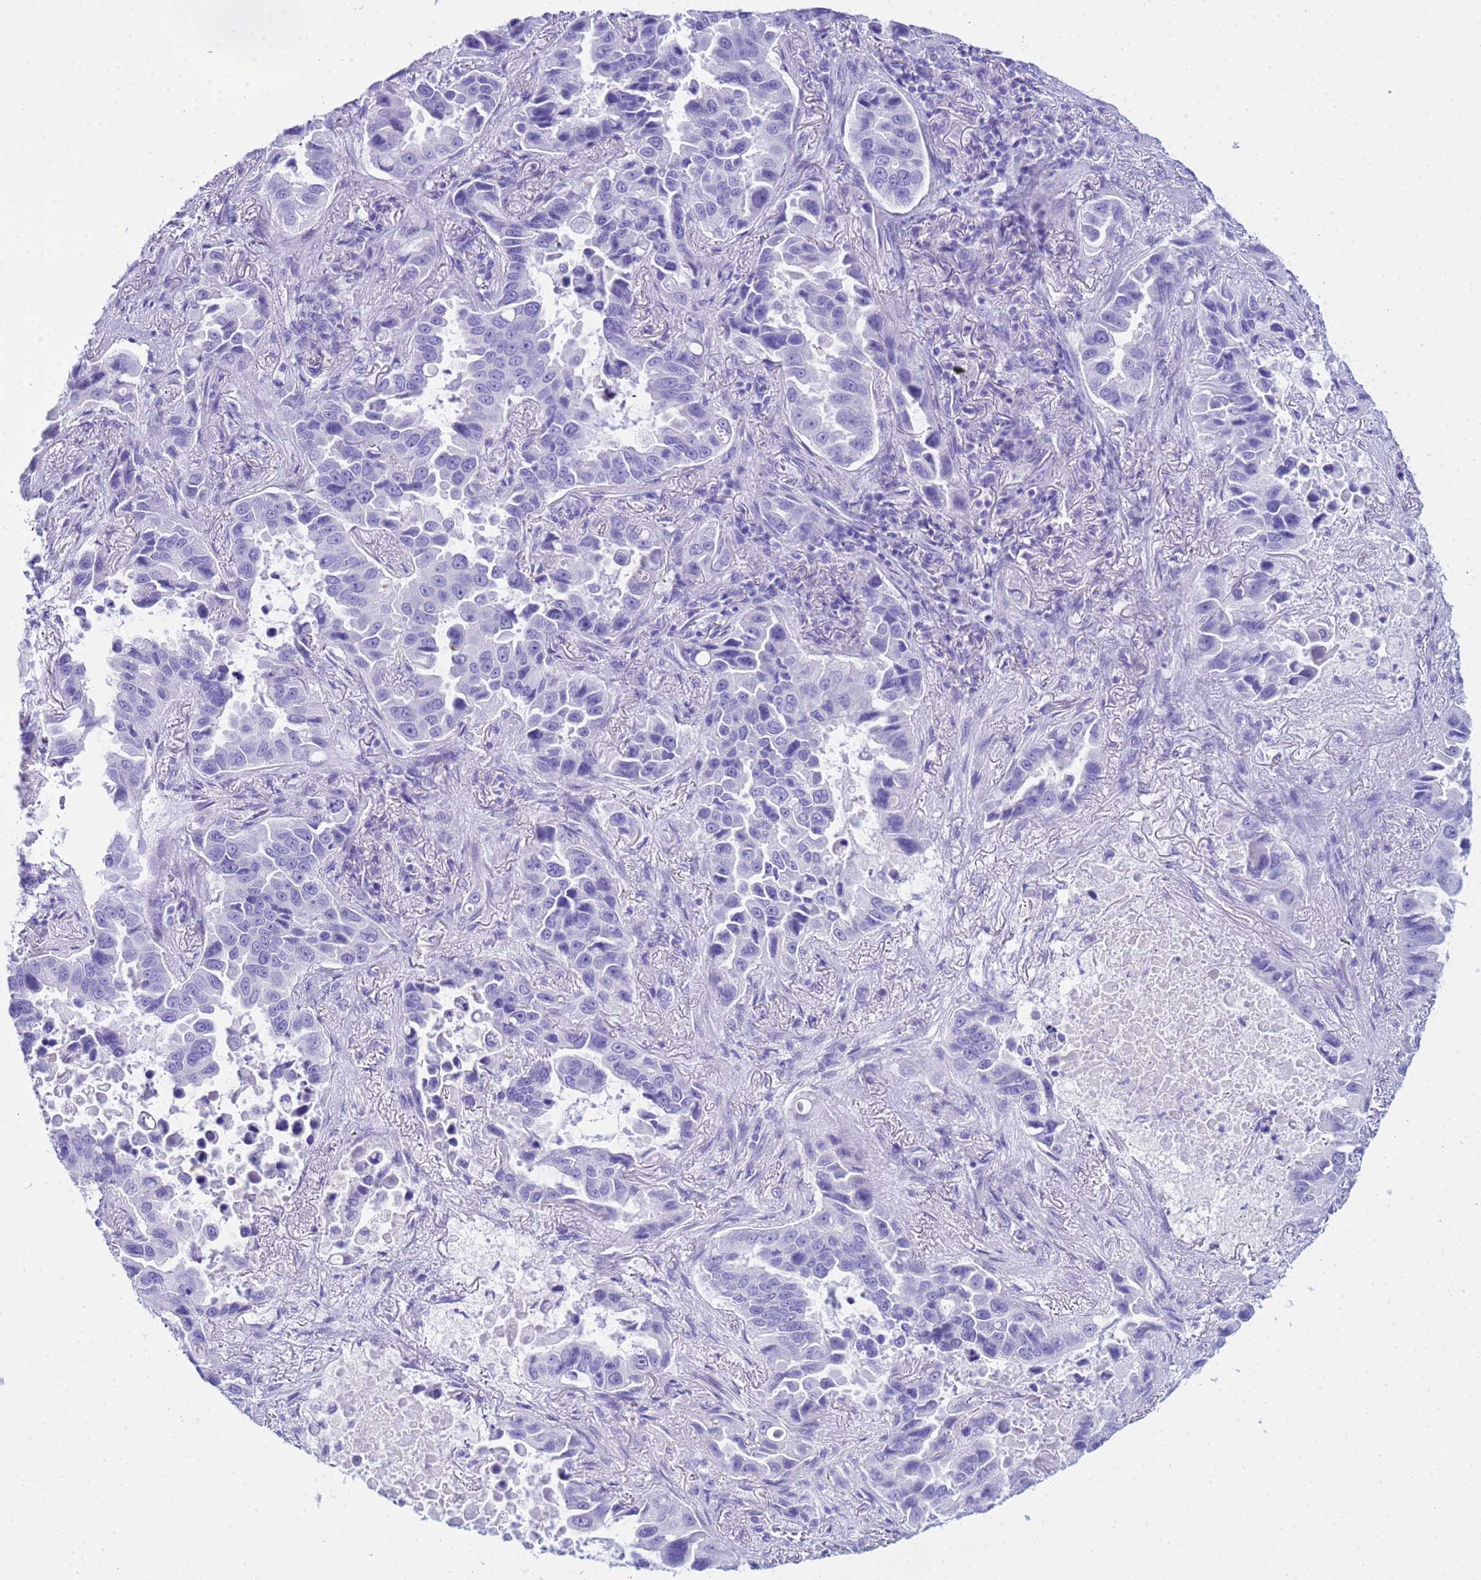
{"staining": {"intensity": "negative", "quantity": "none", "location": "none"}, "tissue": "lung cancer", "cell_type": "Tumor cells", "image_type": "cancer", "snomed": [{"axis": "morphology", "description": "Adenocarcinoma, NOS"}, {"axis": "topography", "description": "Lung"}], "caption": "Tumor cells show no significant protein expression in adenocarcinoma (lung).", "gene": "AQP12A", "patient": {"sex": "male", "age": 64}}